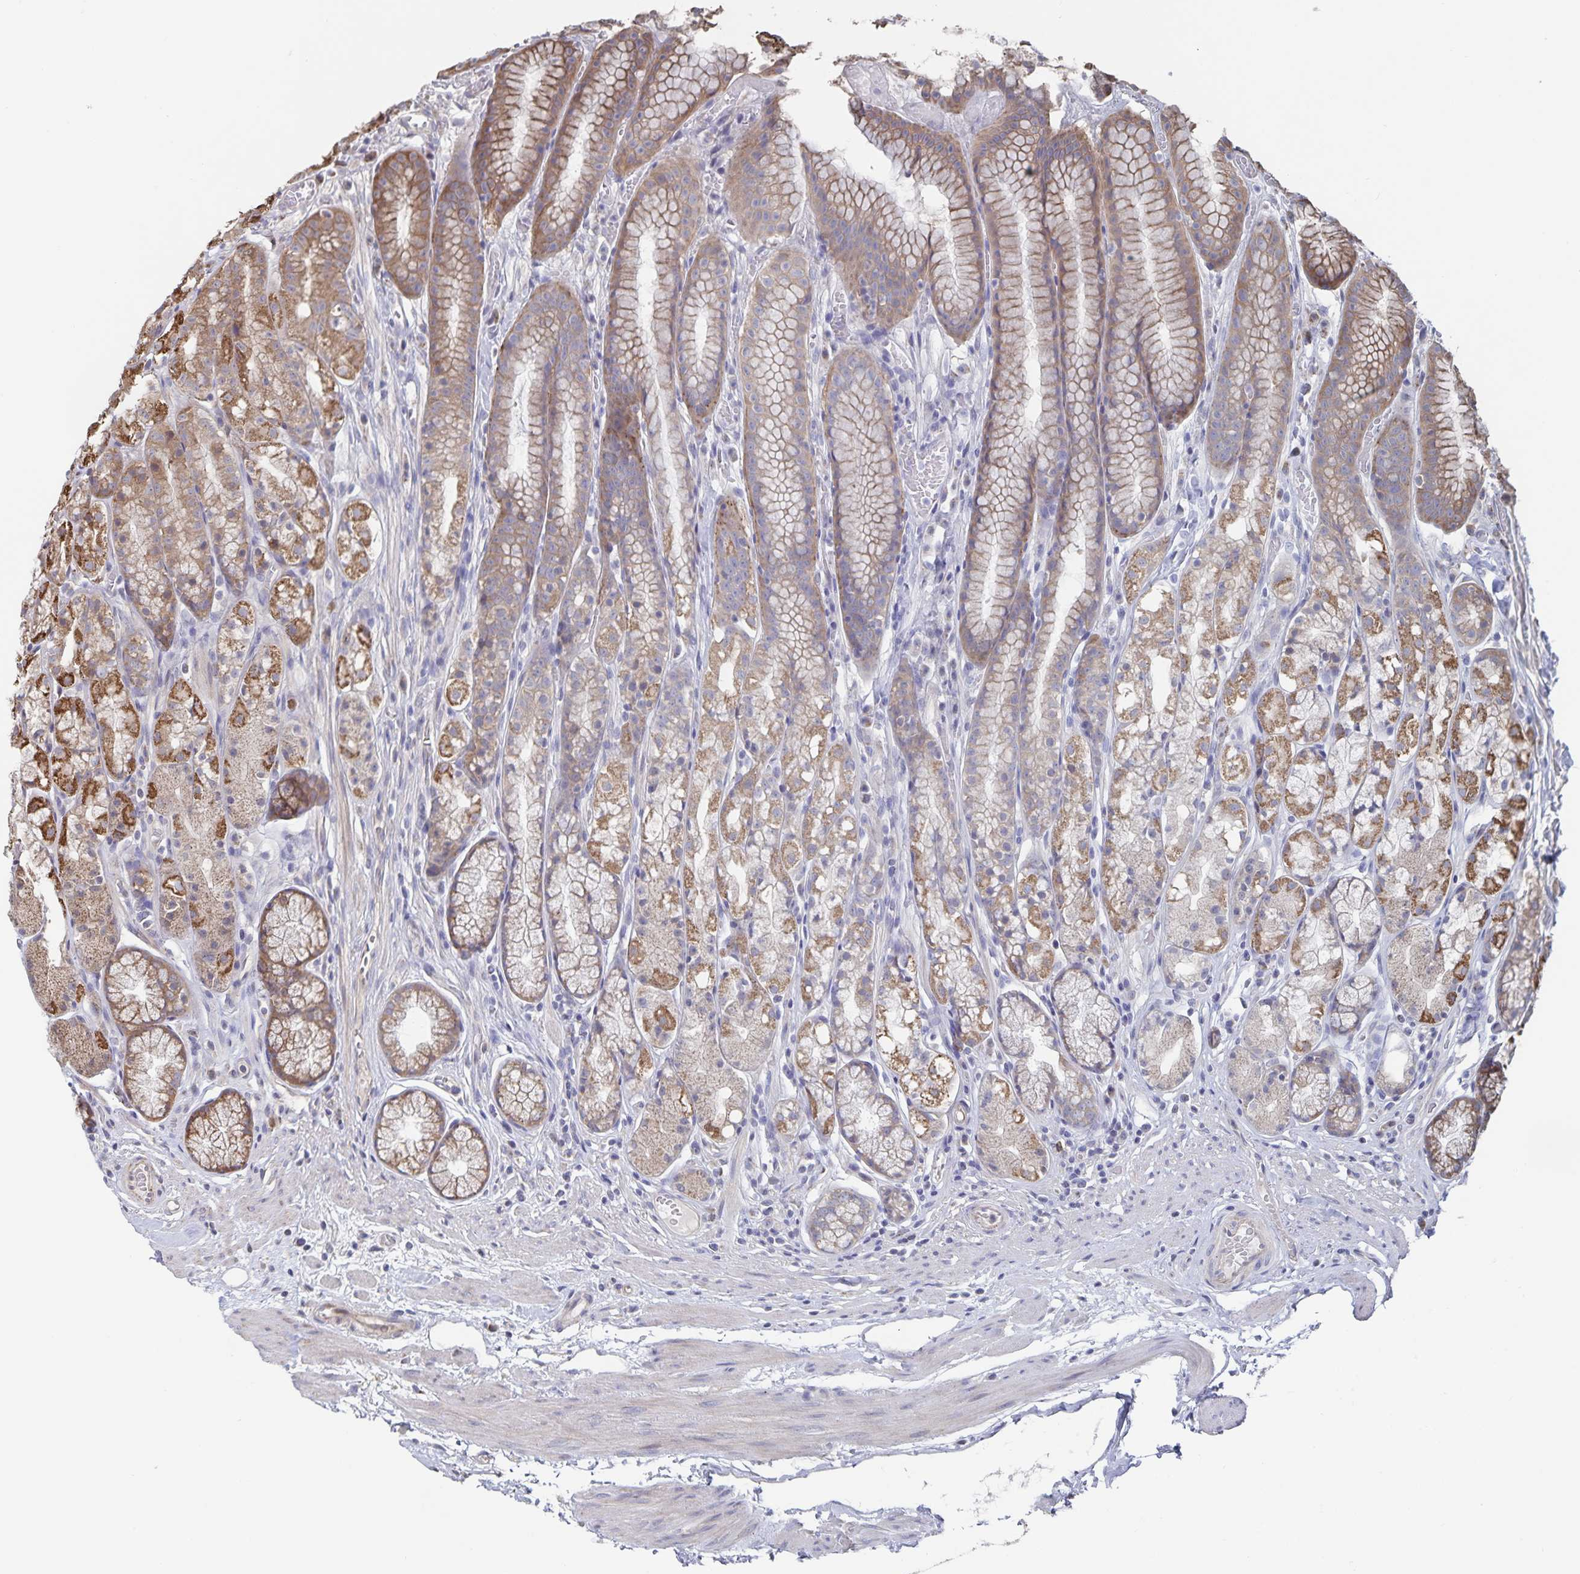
{"staining": {"intensity": "moderate", "quantity": "25%-75%", "location": "cytoplasmic/membranous"}, "tissue": "stomach", "cell_type": "Glandular cells", "image_type": "normal", "snomed": [{"axis": "morphology", "description": "Normal tissue, NOS"}, {"axis": "topography", "description": "Smooth muscle"}, {"axis": "topography", "description": "Stomach"}], "caption": "The immunohistochemical stain highlights moderate cytoplasmic/membranous expression in glandular cells of benign stomach. (DAB IHC with brightfield microscopy, high magnification).", "gene": "ACACA", "patient": {"sex": "male", "age": 70}}